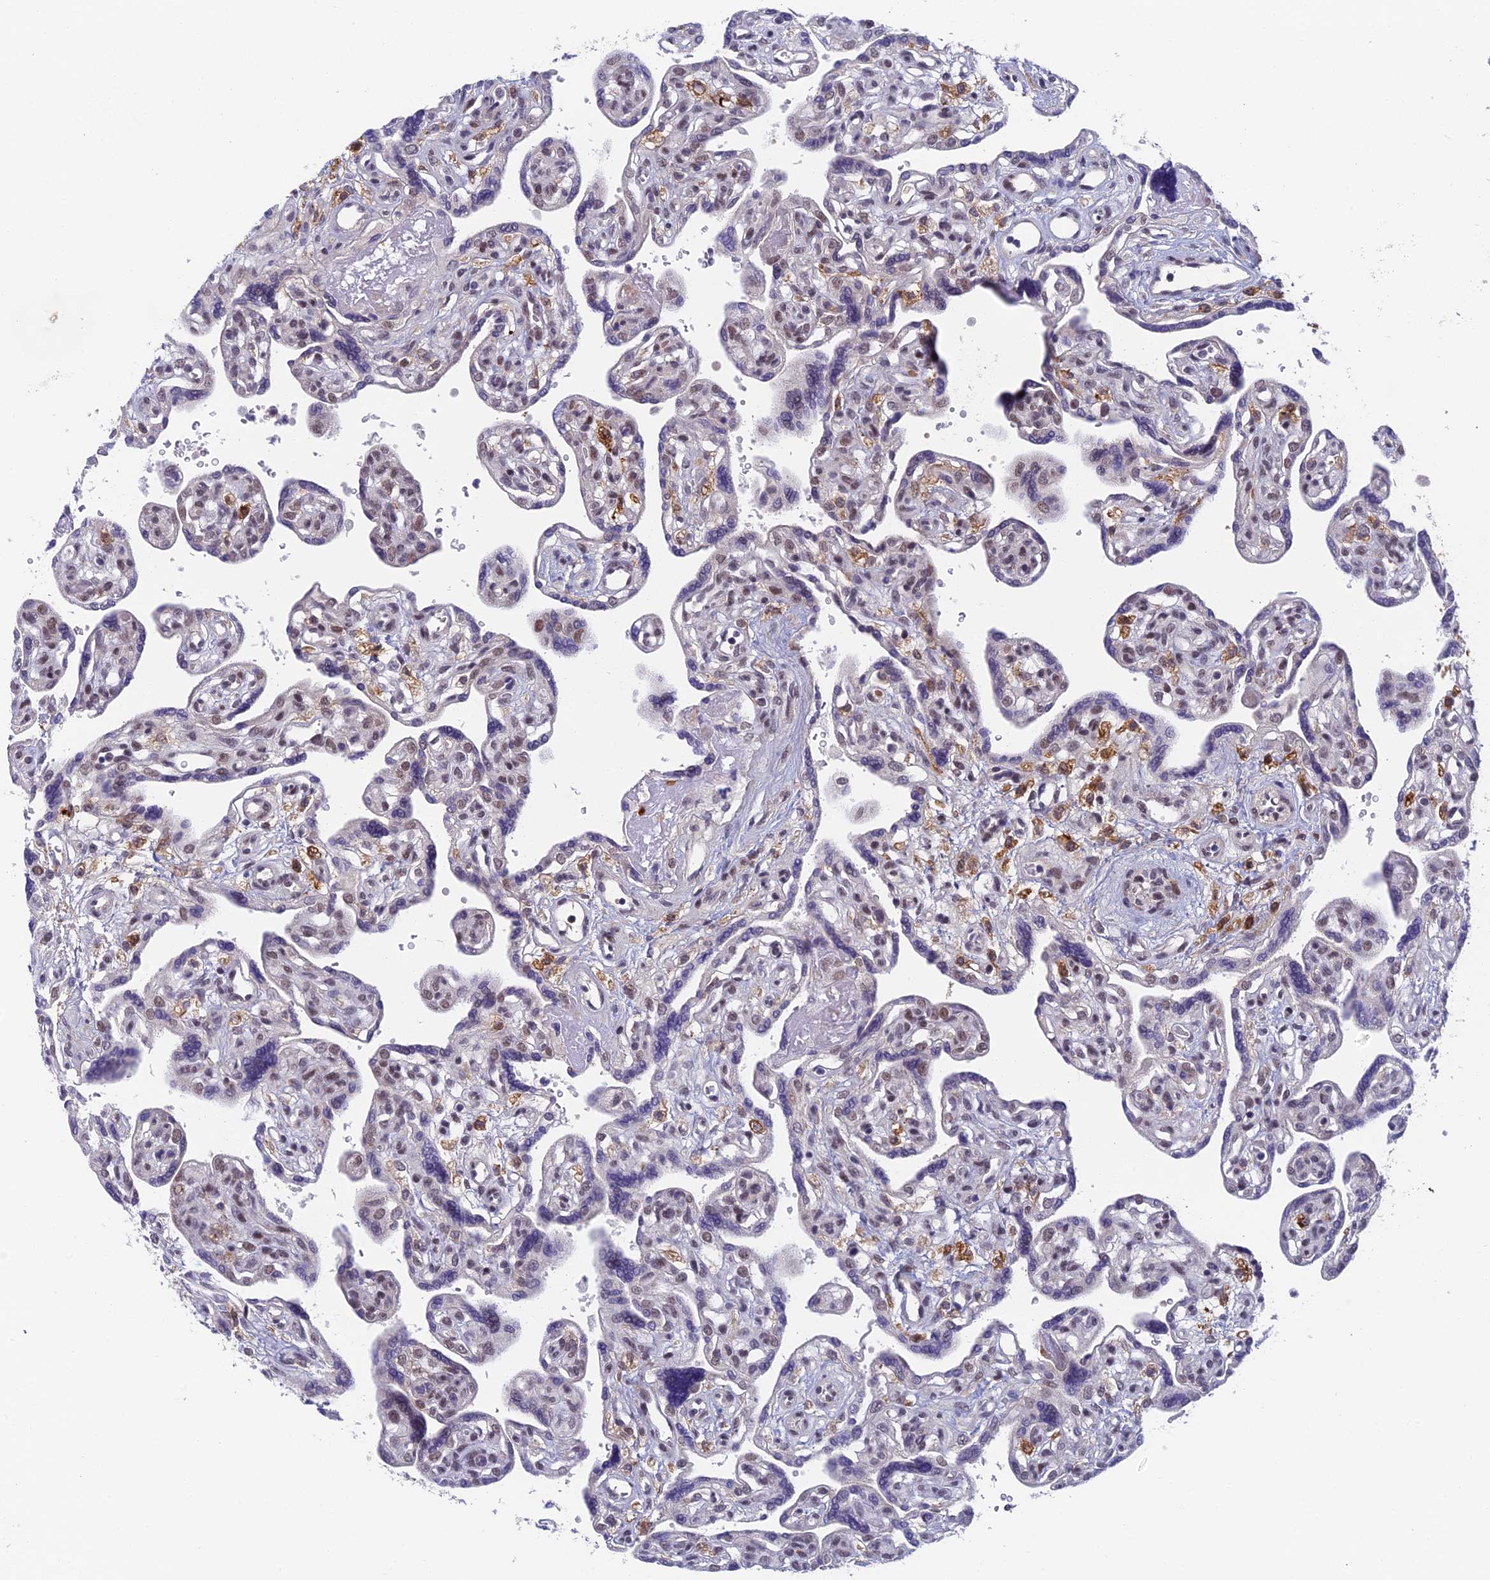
{"staining": {"intensity": "weak", "quantity": "<25%", "location": "nuclear"}, "tissue": "placenta", "cell_type": "Trophoblastic cells", "image_type": "normal", "snomed": [{"axis": "morphology", "description": "Normal tissue, NOS"}, {"axis": "topography", "description": "Placenta"}], "caption": "DAB immunohistochemical staining of normal human placenta demonstrates no significant staining in trophoblastic cells.", "gene": "NSMCE1", "patient": {"sex": "female", "age": 39}}